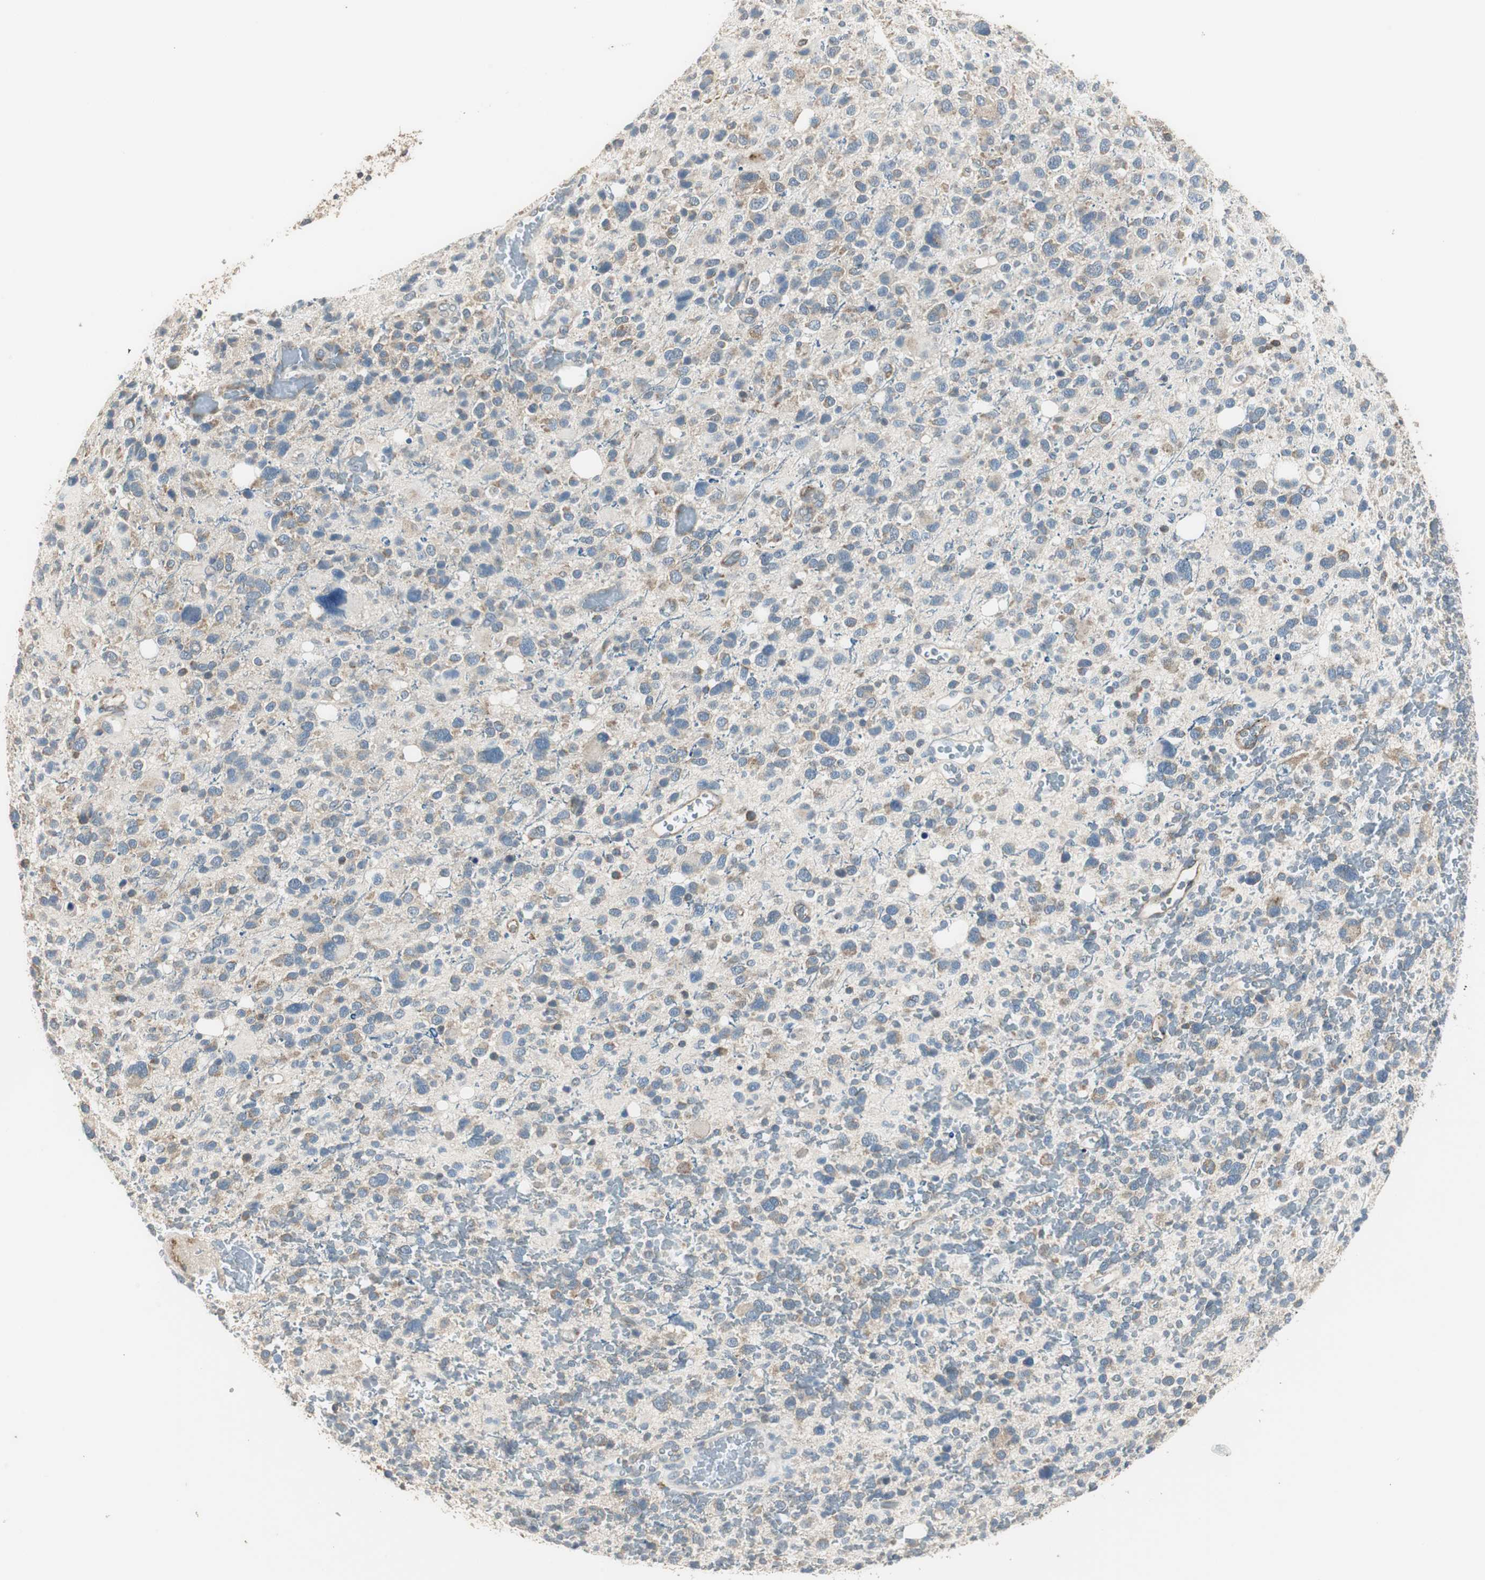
{"staining": {"intensity": "weak", "quantity": ">75%", "location": "cytoplasmic/membranous"}, "tissue": "glioma", "cell_type": "Tumor cells", "image_type": "cancer", "snomed": [{"axis": "morphology", "description": "Glioma, malignant, High grade"}, {"axis": "topography", "description": "Brain"}], "caption": "There is low levels of weak cytoplasmic/membranous expression in tumor cells of glioma, as demonstrated by immunohistochemical staining (brown color).", "gene": "MSTO1", "patient": {"sex": "male", "age": 48}}